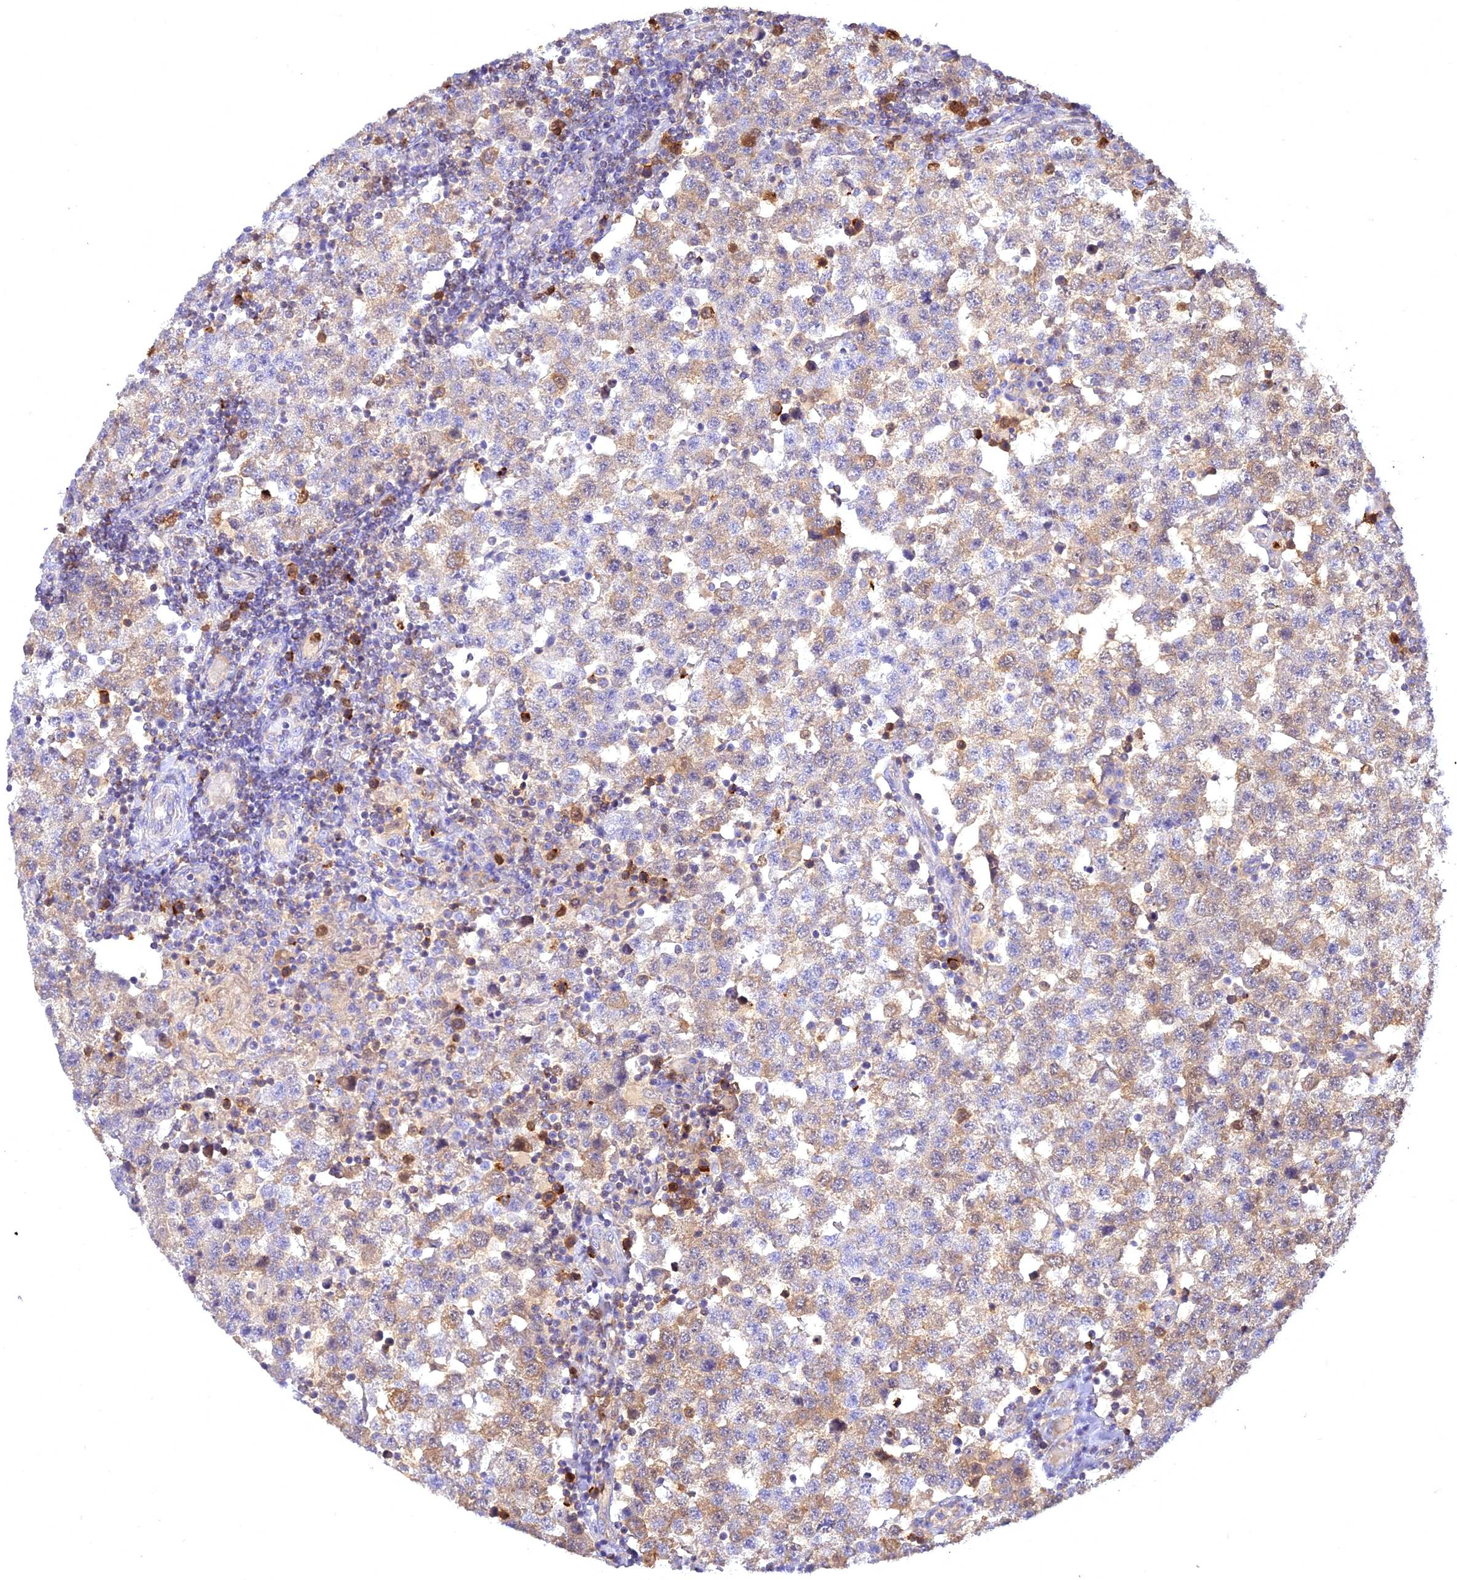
{"staining": {"intensity": "moderate", "quantity": "25%-75%", "location": "cytoplasmic/membranous,nuclear"}, "tissue": "testis cancer", "cell_type": "Tumor cells", "image_type": "cancer", "snomed": [{"axis": "morphology", "description": "Seminoma, NOS"}, {"axis": "topography", "description": "Testis"}], "caption": "This histopathology image shows testis cancer stained with IHC to label a protein in brown. The cytoplasmic/membranous and nuclear of tumor cells show moderate positivity for the protein. Nuclei are counter-stained blue.", "gene": "CENPV", "patient": {"sex": "male", "age": 34}}